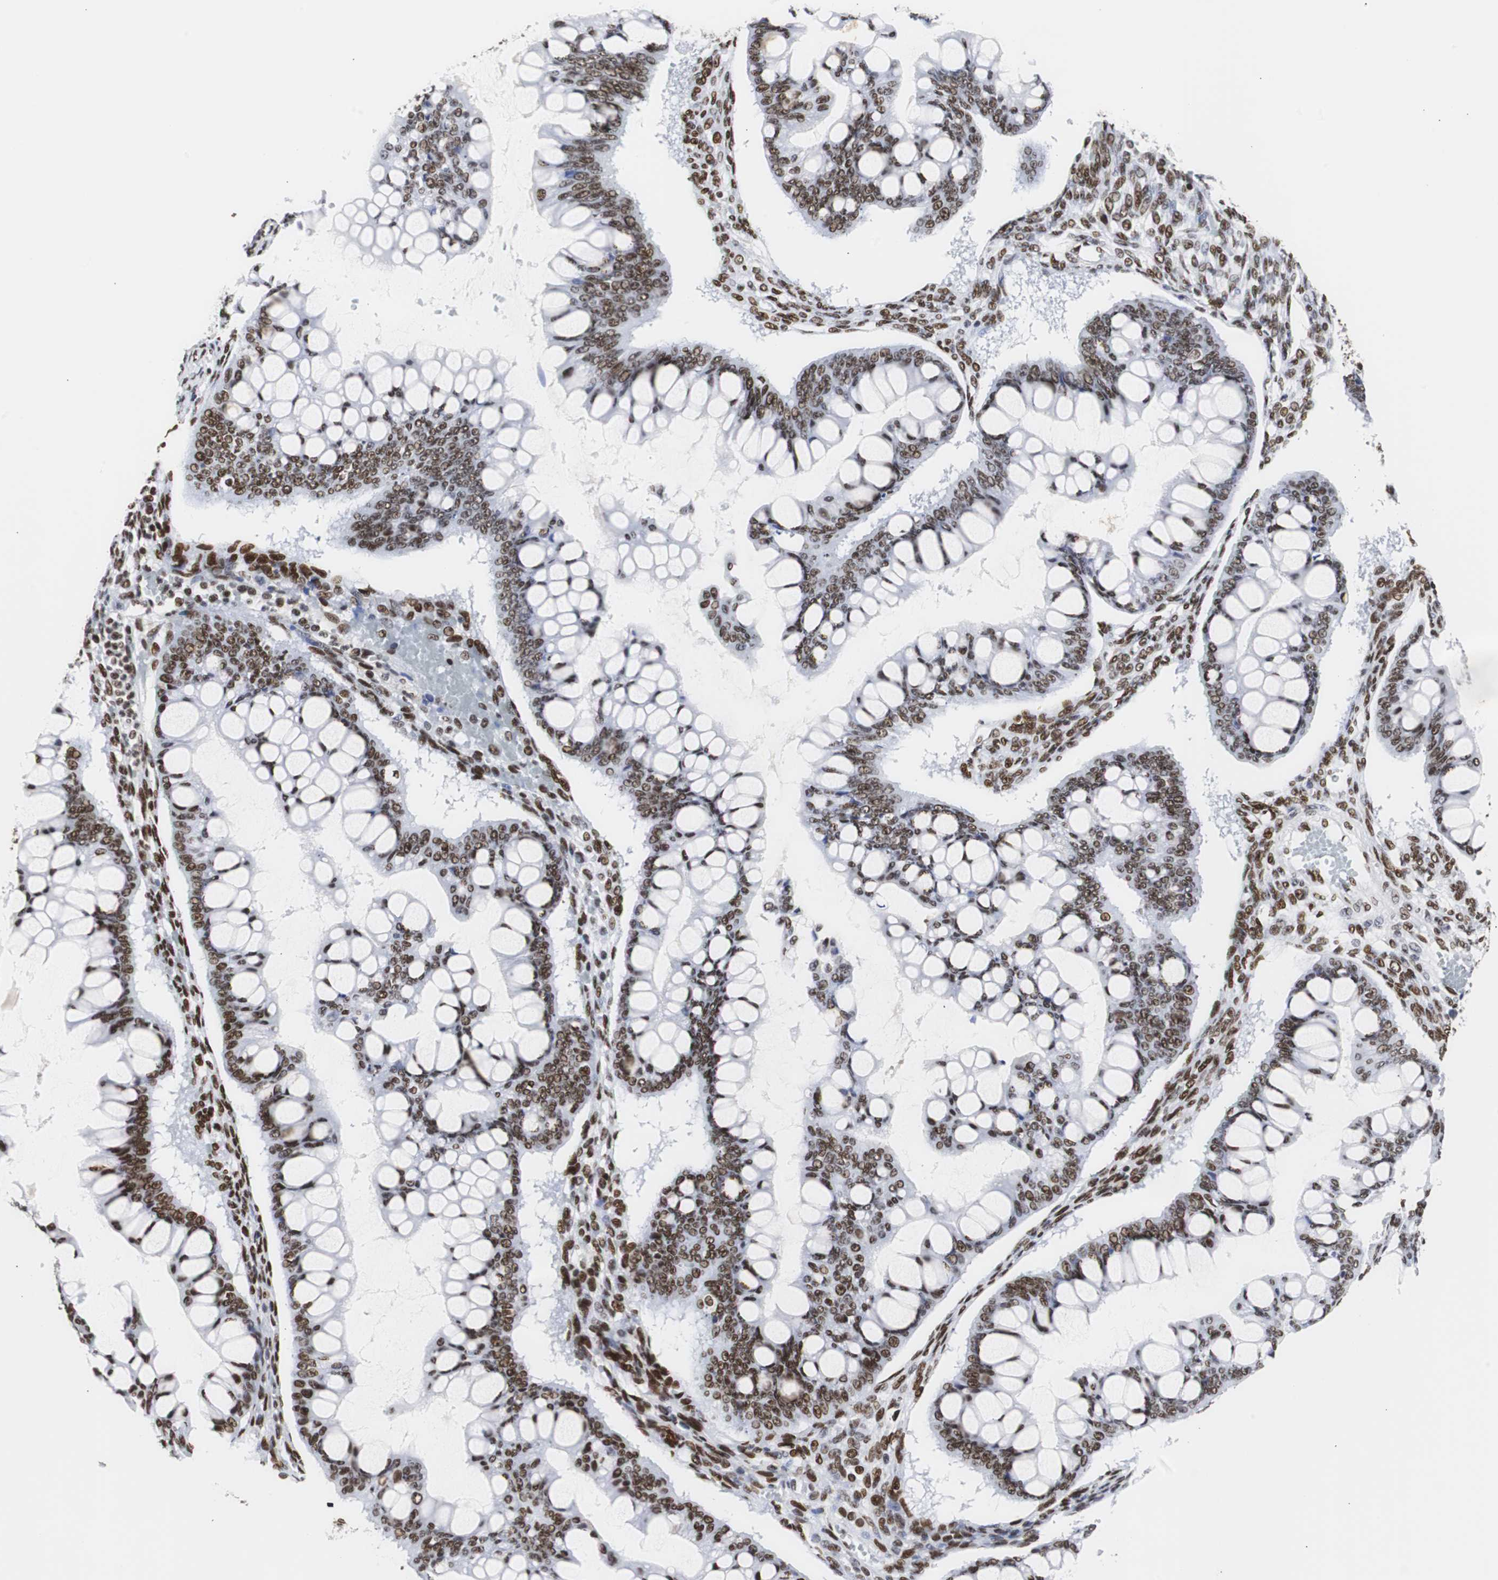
{"staining": {"intensity": "strong", "quantity": ">75%", "location": "nuclear"}, "tissue": "ovarian cancer", "cell_type": "Tumor cells", "image_type": "cancer", "snomed": [{"axis": "morphology", "description": "Cystadenocarcinoma, mucinous, NOS"}, {"axis": "topography", "description": "Ovary"}], "caption": "Immunohistochemical staining of mucinous cystadenocarcinoma (ovarian) reveals strong nuclear protein positivity in about >75% of tumor cells.", "gene": "HNRNPH2", "patient": {"sex": "female", "age": 73}}